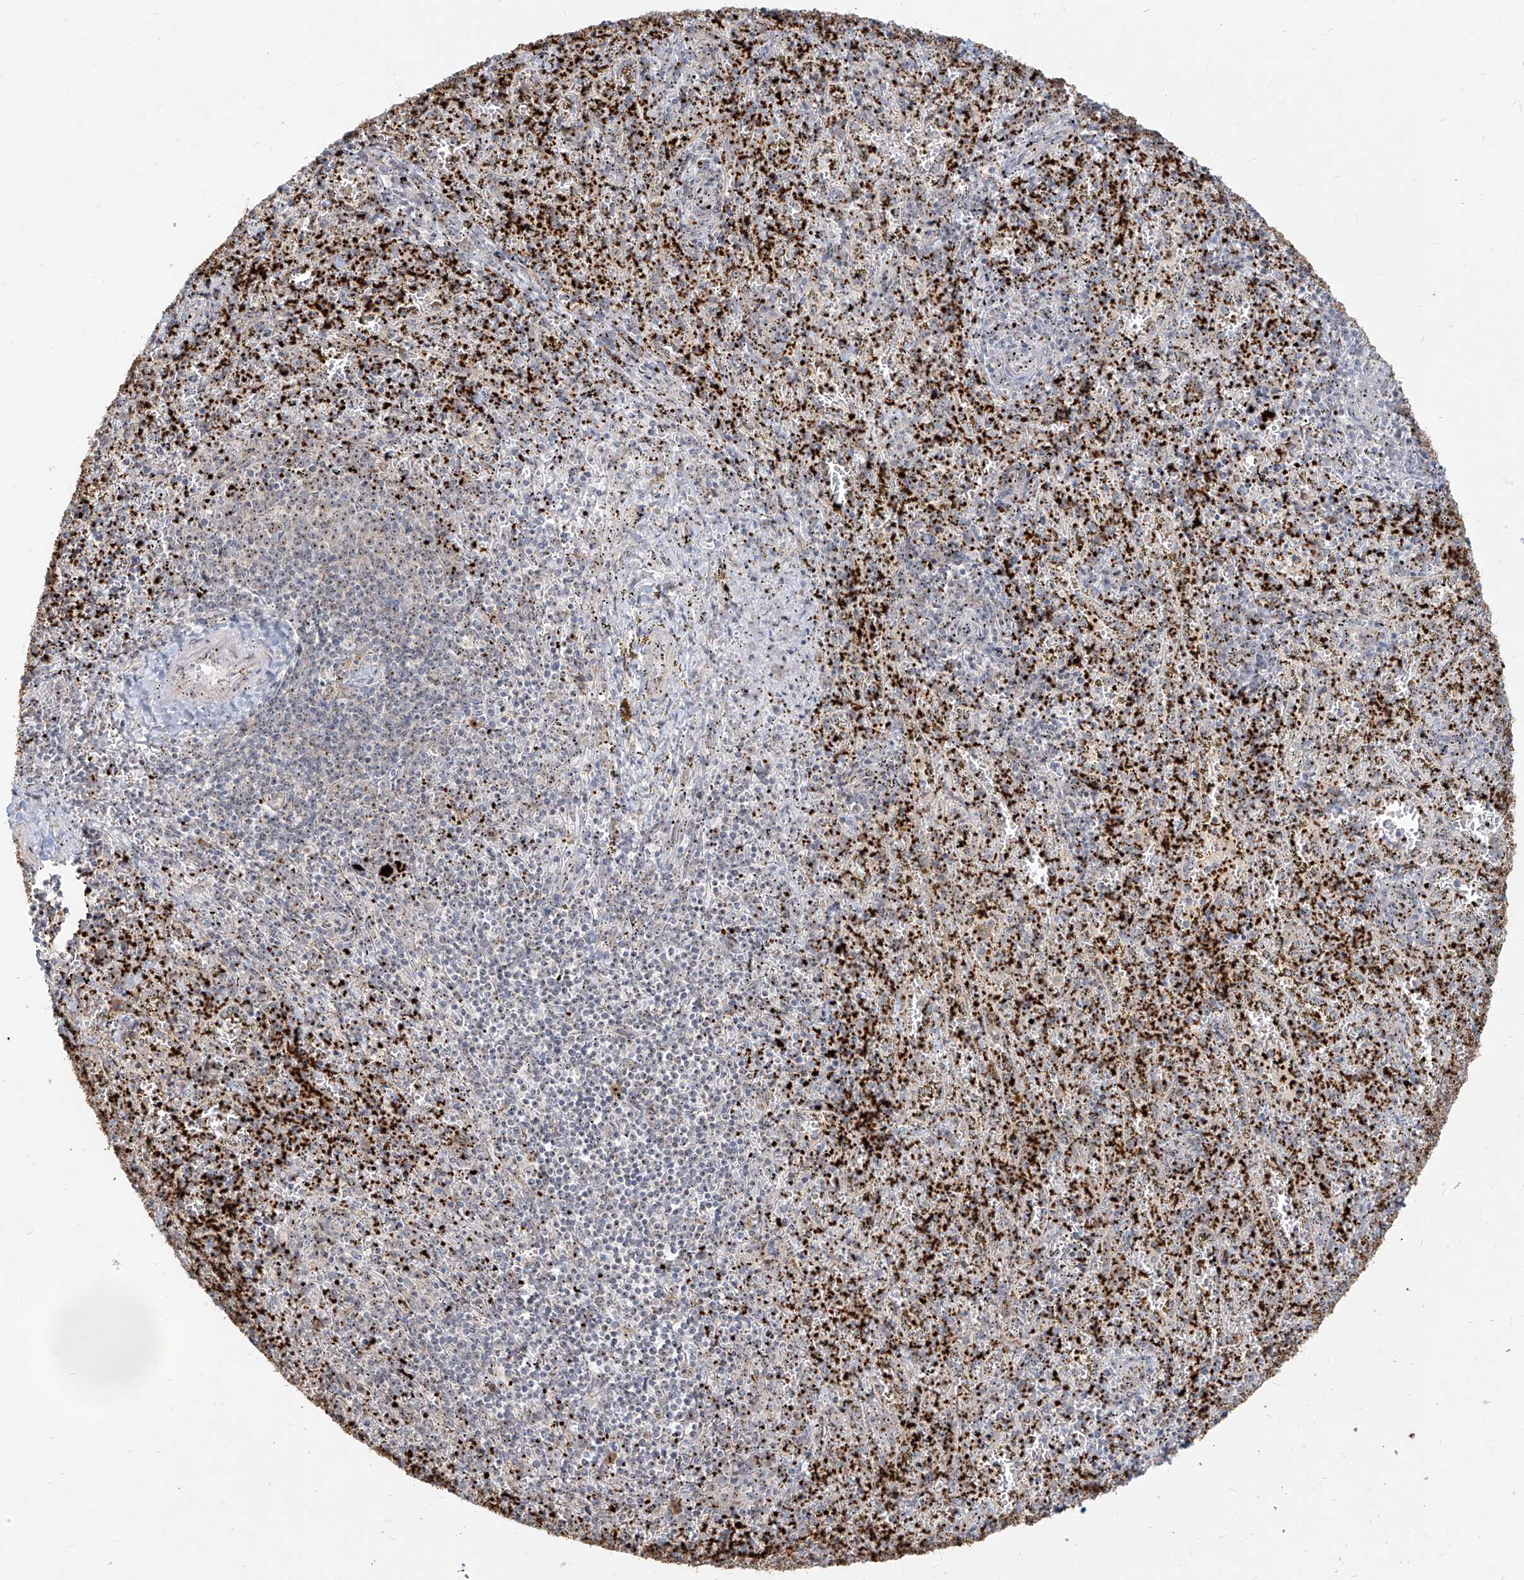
{"staining": {"intensity": "negative", "quantity": "none", "location": "none"}, "tissue": "spleen", "cell_type": "Cells in red pulp", "image_type": "normal", "snomed": [{"axis": "morphology", "description": "Normal tissue, NOS"}, {"axis": "topography", "description": "Spleen"}], "caption": "Immunohistochemistry micrograph of normal spleen: human spleen stained with DAB exhibits no significant protein staining in cells in red pulp. (DAB immunohistochemistry (IHC) visualized using brightfield microscopy, high magnification).", "gene": "BYSL", "patient": {"sex": "male", "age": 11}}